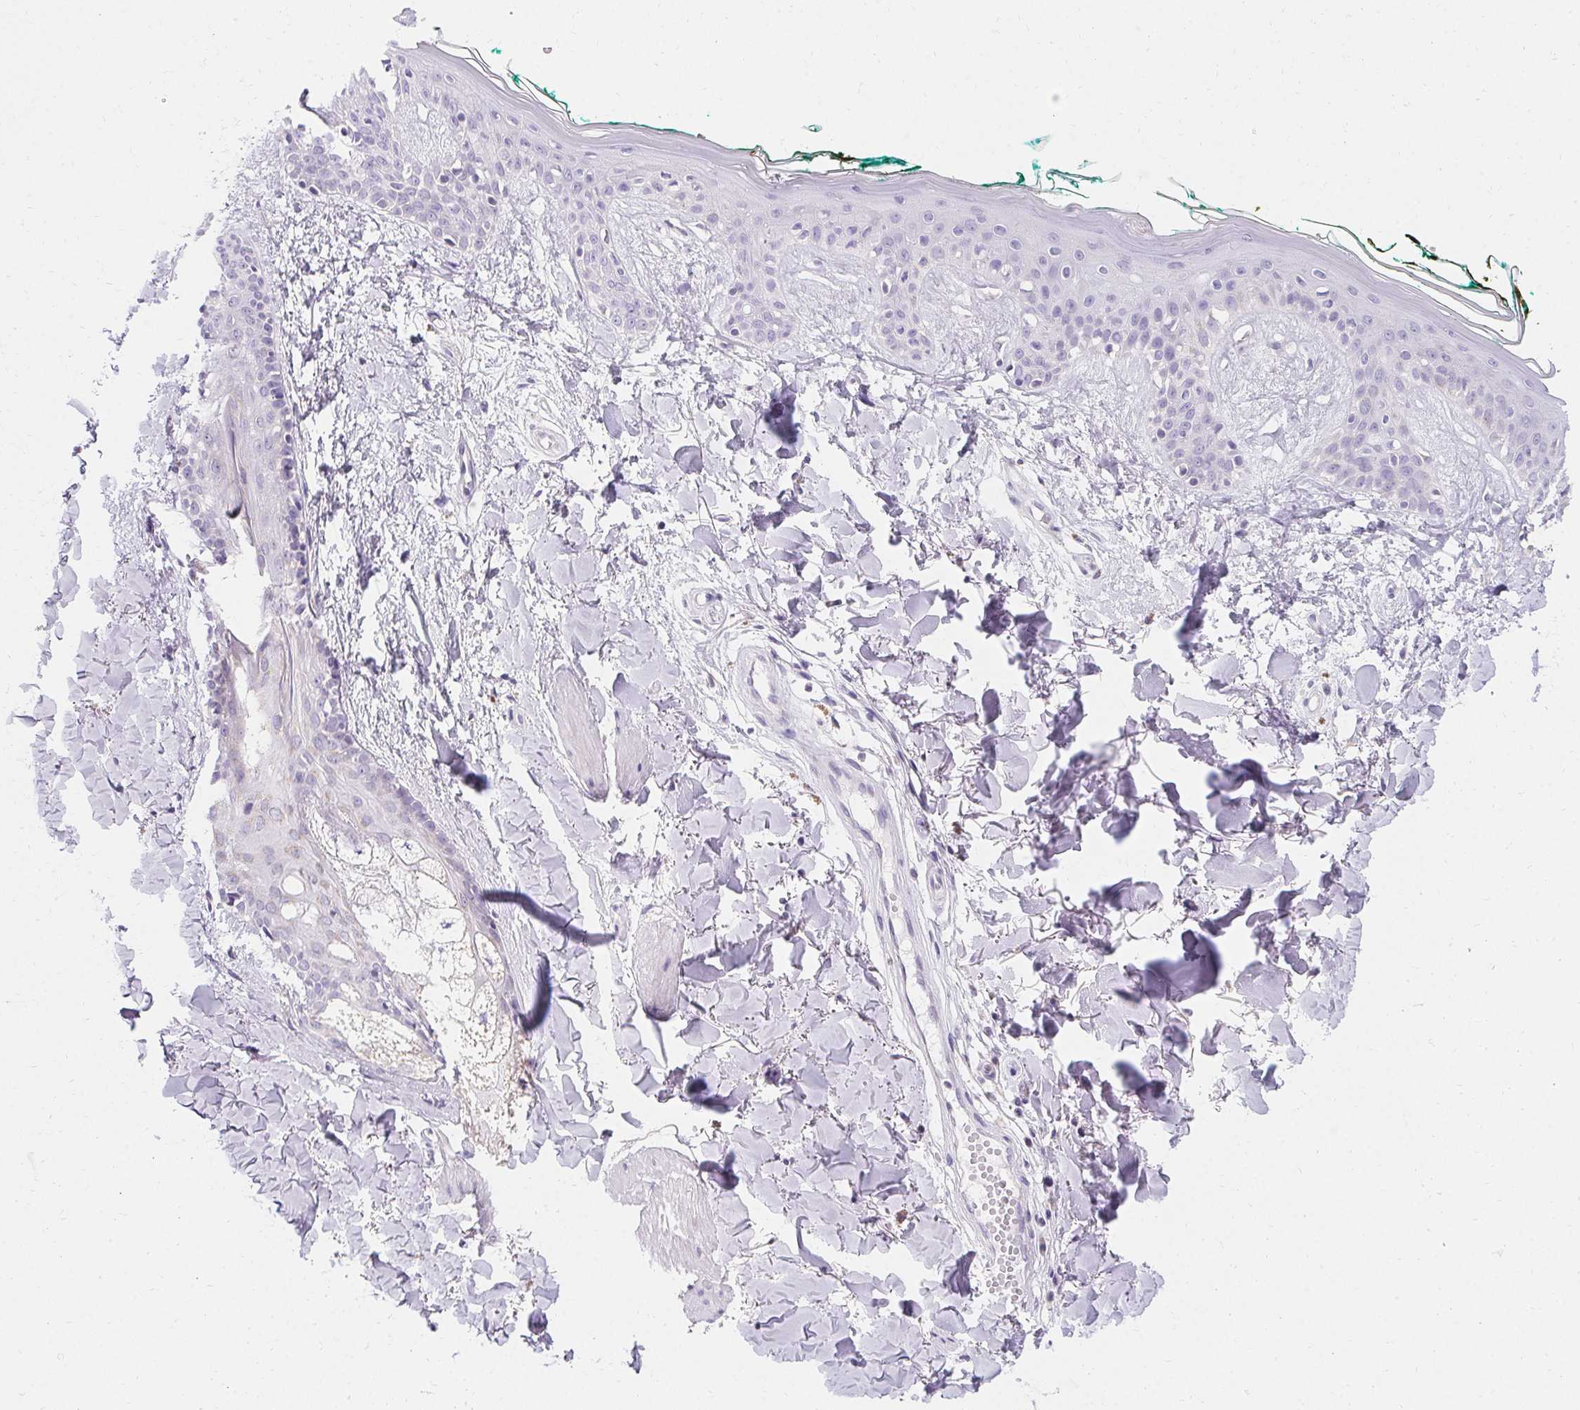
{"staining": {"intensity": "negative", "quantity": "none", "location": "none"}, "tissue": "skin", "cell_type": "Fibroblasts", "image_type": "normal", "snomed": [{"axis": "morphology", "description": "Normal tissue, NOS"}, {"axis": "topography", "description": "Skin"}], "caption": "High power microscopy photomicrograph of an immunohistochemistry (IHC) image of benign skin, revealing no significant expression in fibroblasts.", "gene": "ASGR2", "patient": {"sex": "female", "age": 34}}